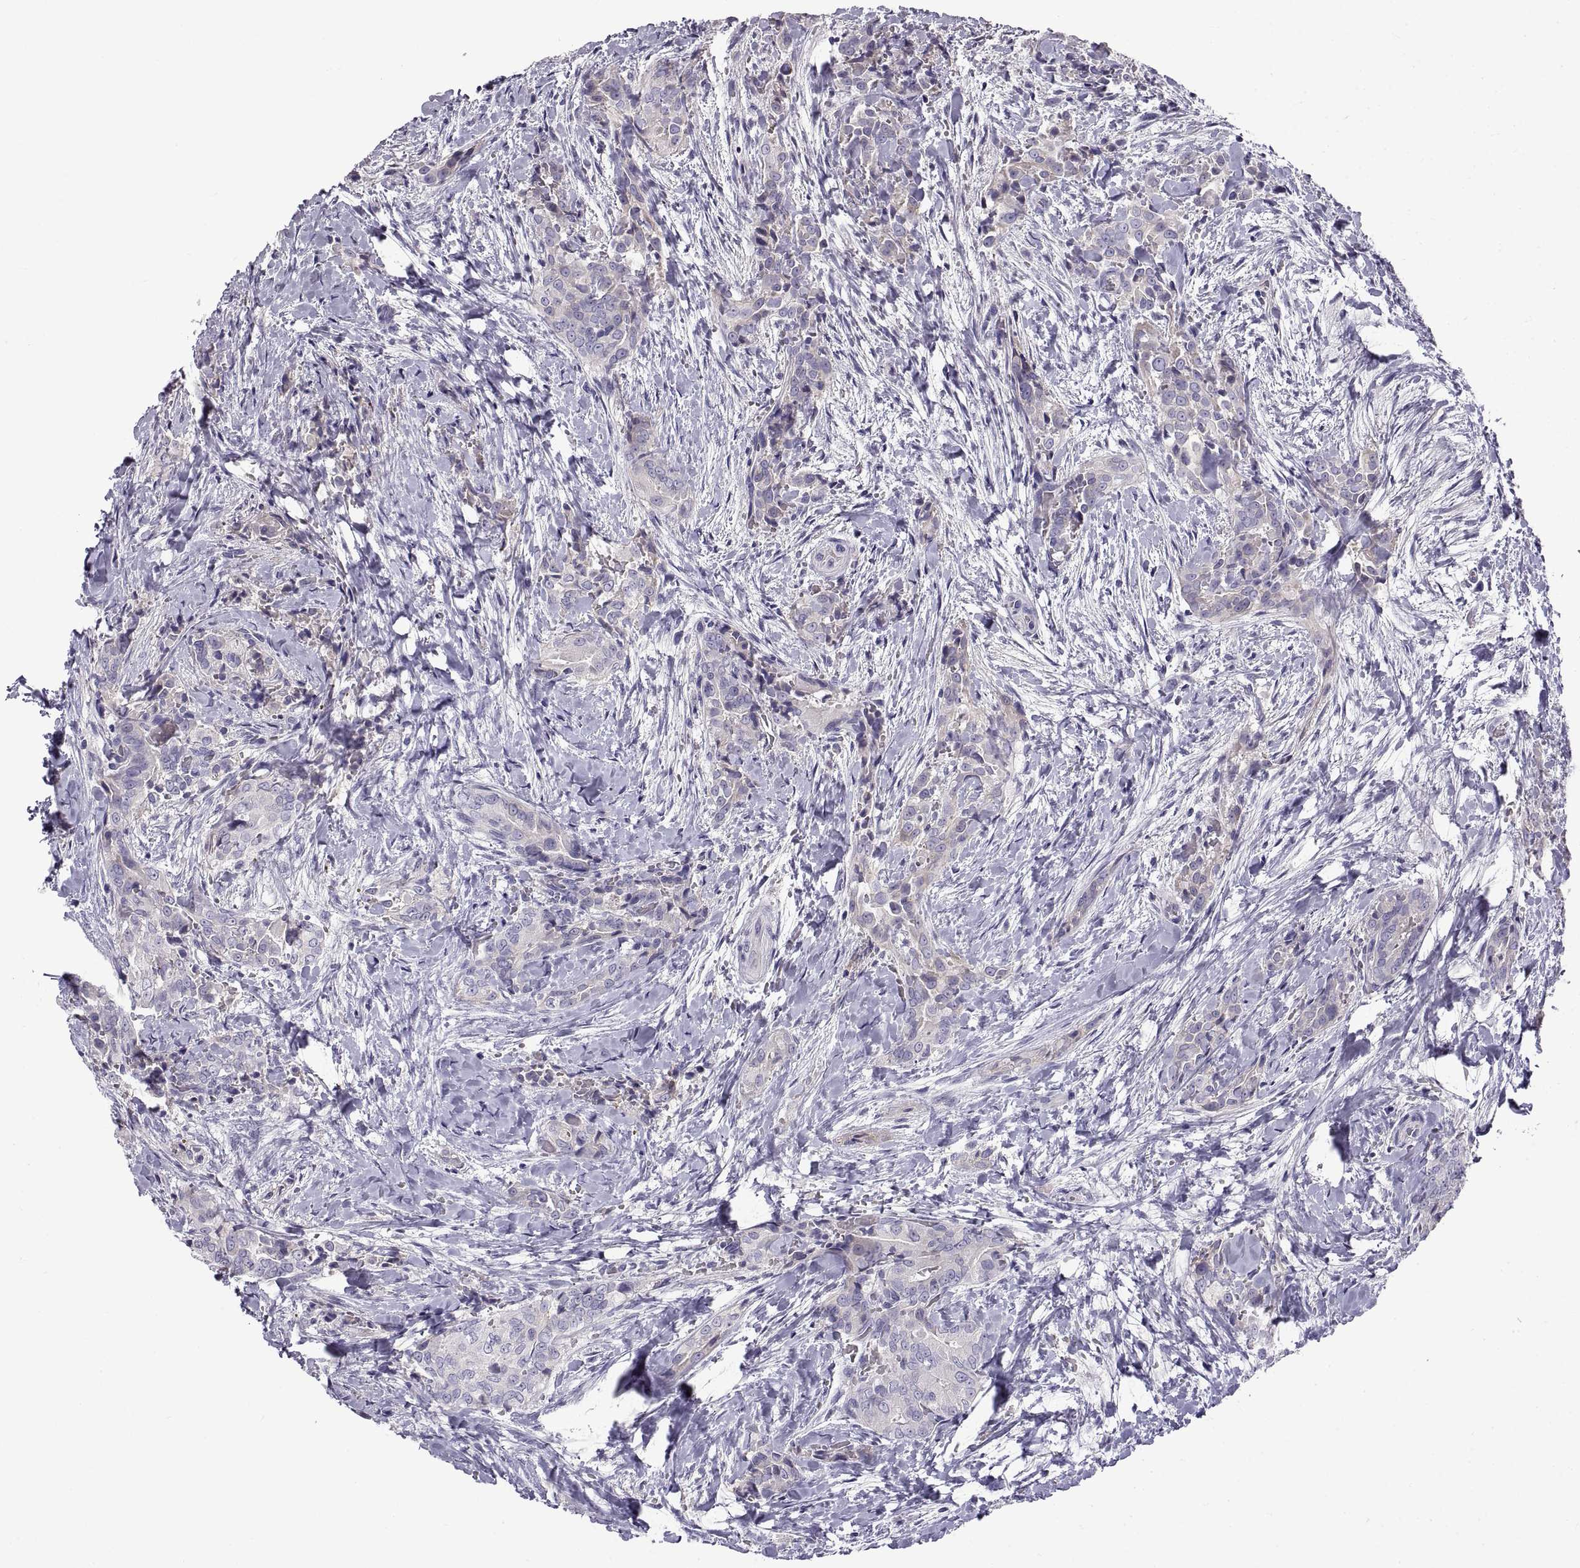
{"staining": {"intensity": "negative", "quantity": "none", "location": "none"}, "tissue": "thyroid cancer", "cell_type": "Tumor cells", "image_type": "cancer", "snomed": [{"axis": "morphology", "description": "Papillary adenocarcinoma, NOS"}, {"axis": "topography", "description": "Thyroid gland"}], "caption": "Image shows no significant protein expression in tumor cells of thyroid papillary adenocarcinoma. (DAB IHC with hematoxylin counter stain).", "gene": "CRYBB3", "patient": {"sex": "male", "age": 61}}